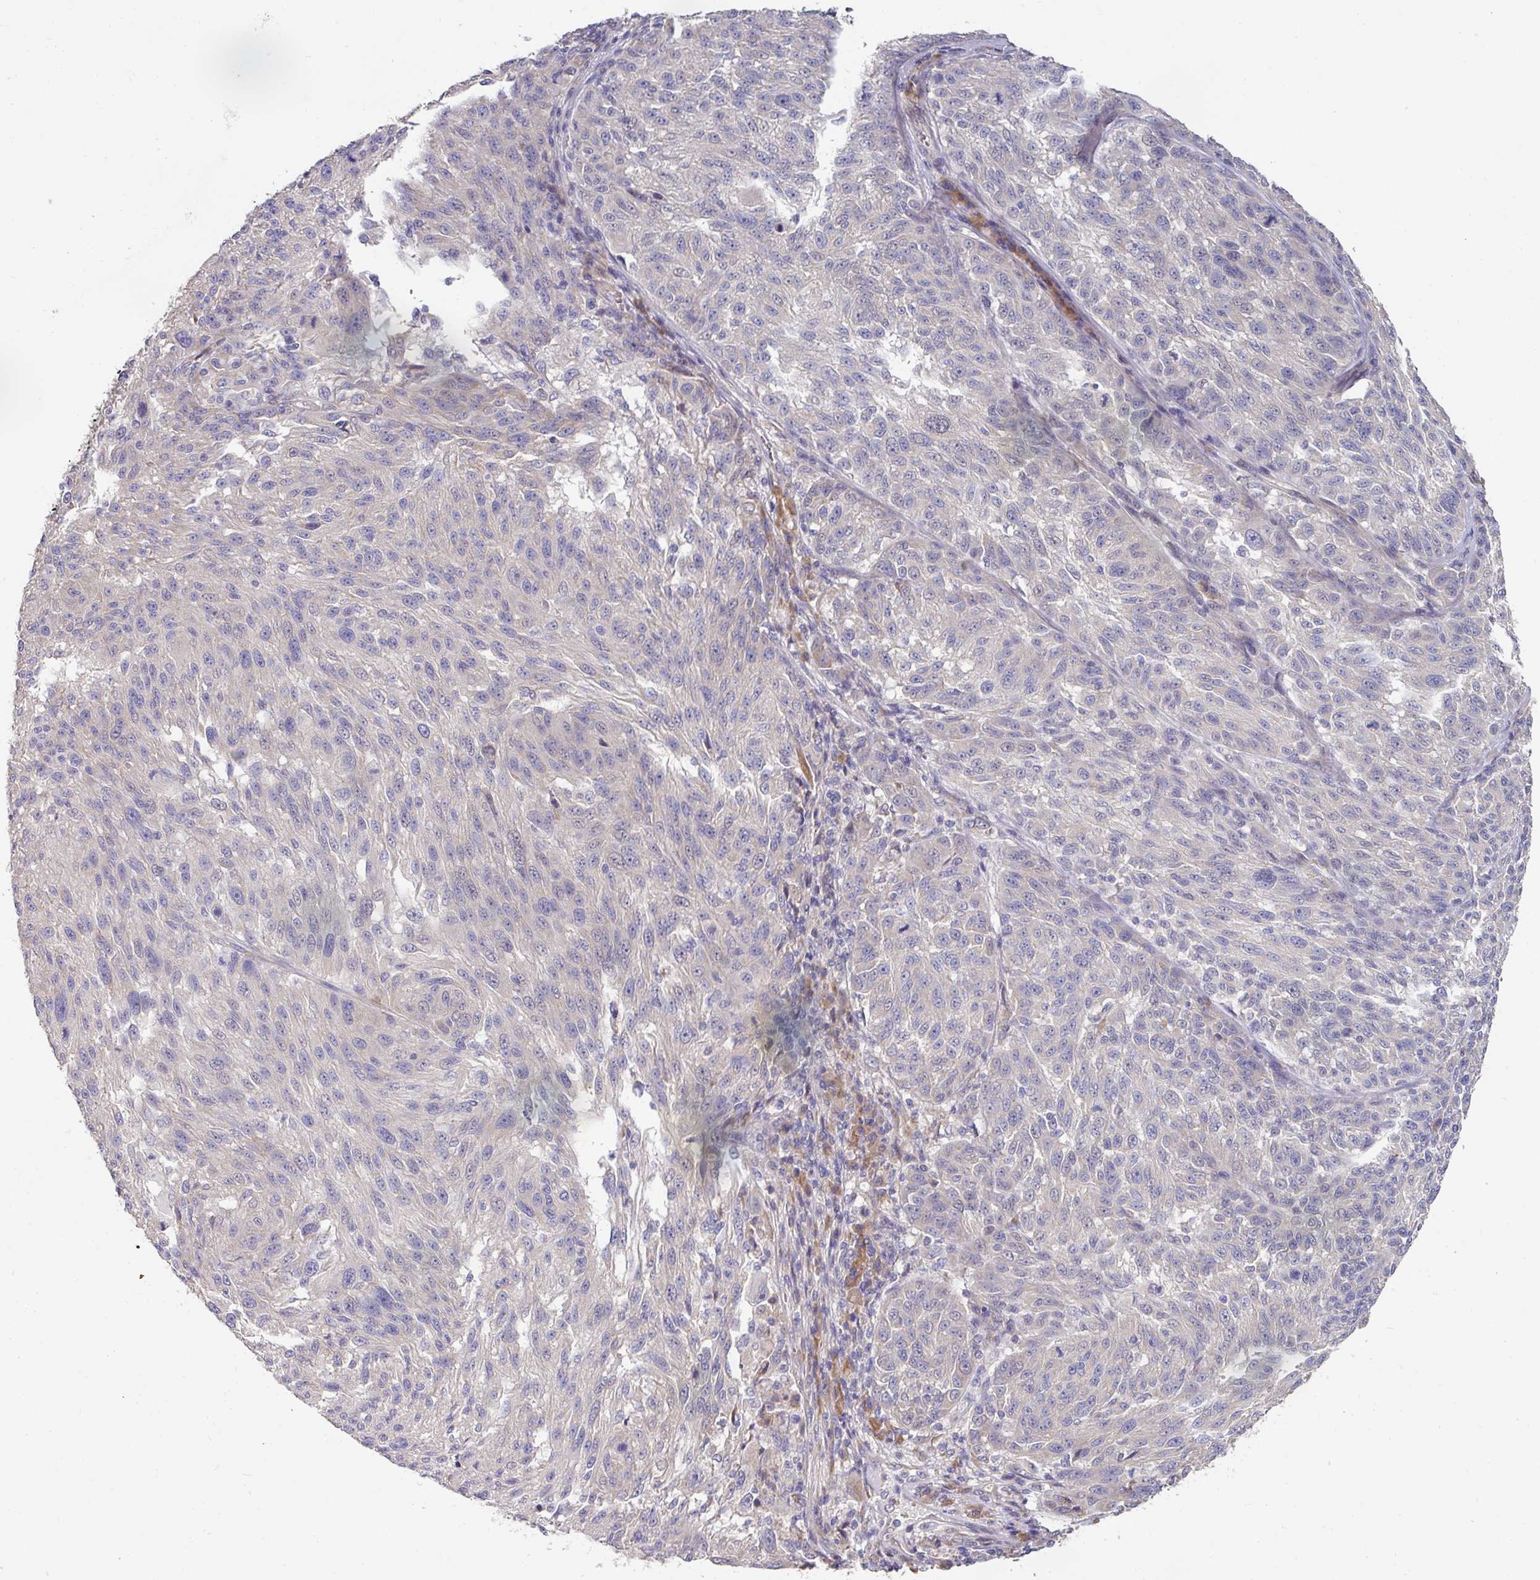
{"staining": {"intensity": "negative", "quantity": "none", "location": "none"}, "tissue": "melanoma", "cell_type": "Tumor cells", "image_type": "cancer", "snomed": [{"axis": "morphology", "description": "Malignant melanoma, NOS"}, {"axis": "topography", "description": "Skin"}], "caption": "IHC of human melanoma demonstrates no staining in tumor cells. (DAB (3,3'-diaminobenzidine) immunohistochemistry (IHC), high magnification).", "gene": "PYROXD2", "patient": {"sex": "male", "age": 53}}